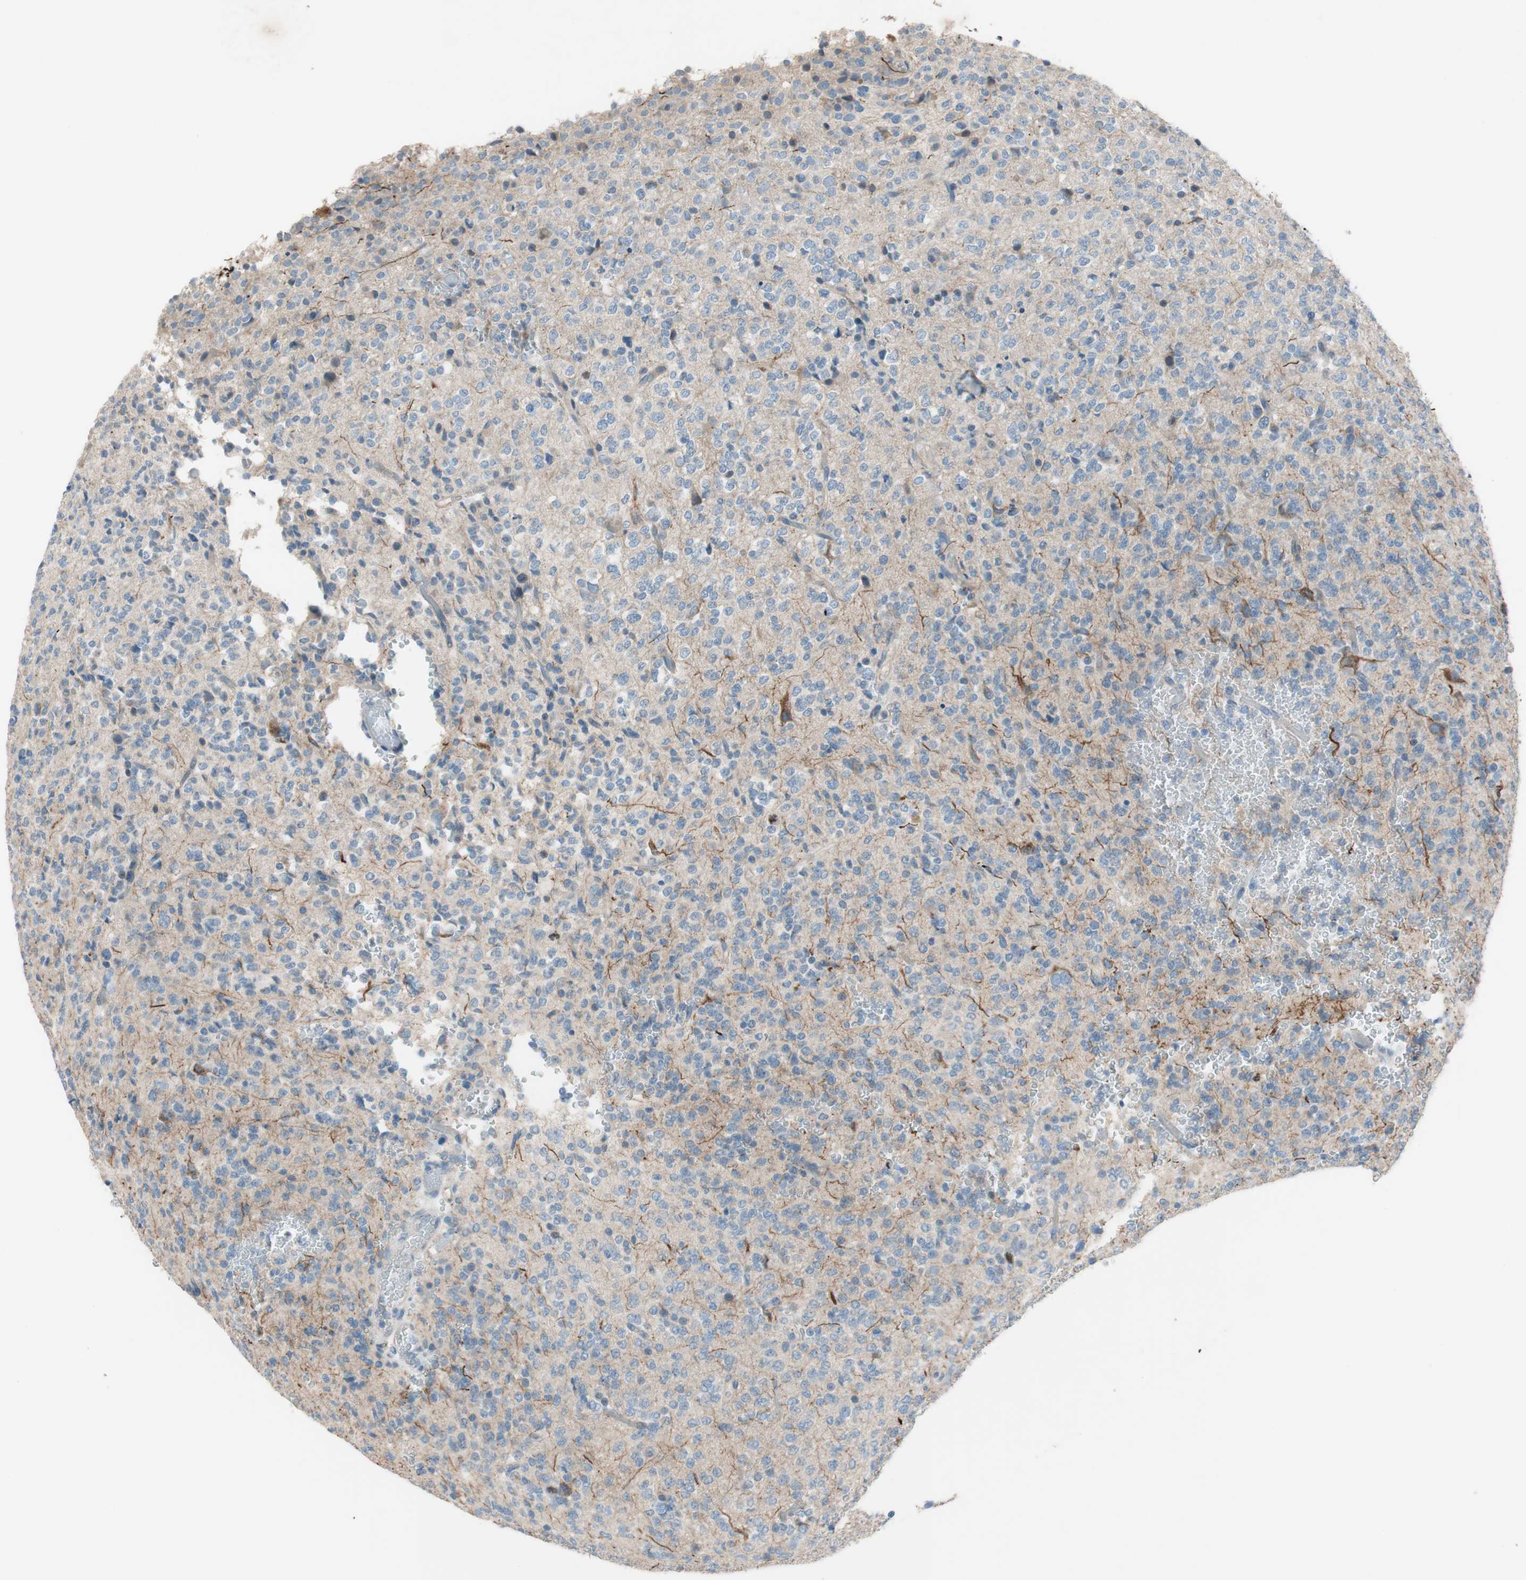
{"staining": {"intensity": "negative", "quantity": "none", "location": "none"}, "tissue": "glioma", "cell_type": "Tumor cells", "image_type": "cancer", "snomed": [{"axis": "morphology", "description": "Glioma, malignant, Low grade"}, {"axis": "topography", "description": "Brain"}], "caption": "A histopathology image of human malignant glioma (low-grade) is negative for staining in tumor cells.", "gene": "PRRG4", "patient": {"sex": "male", "age": 38}}